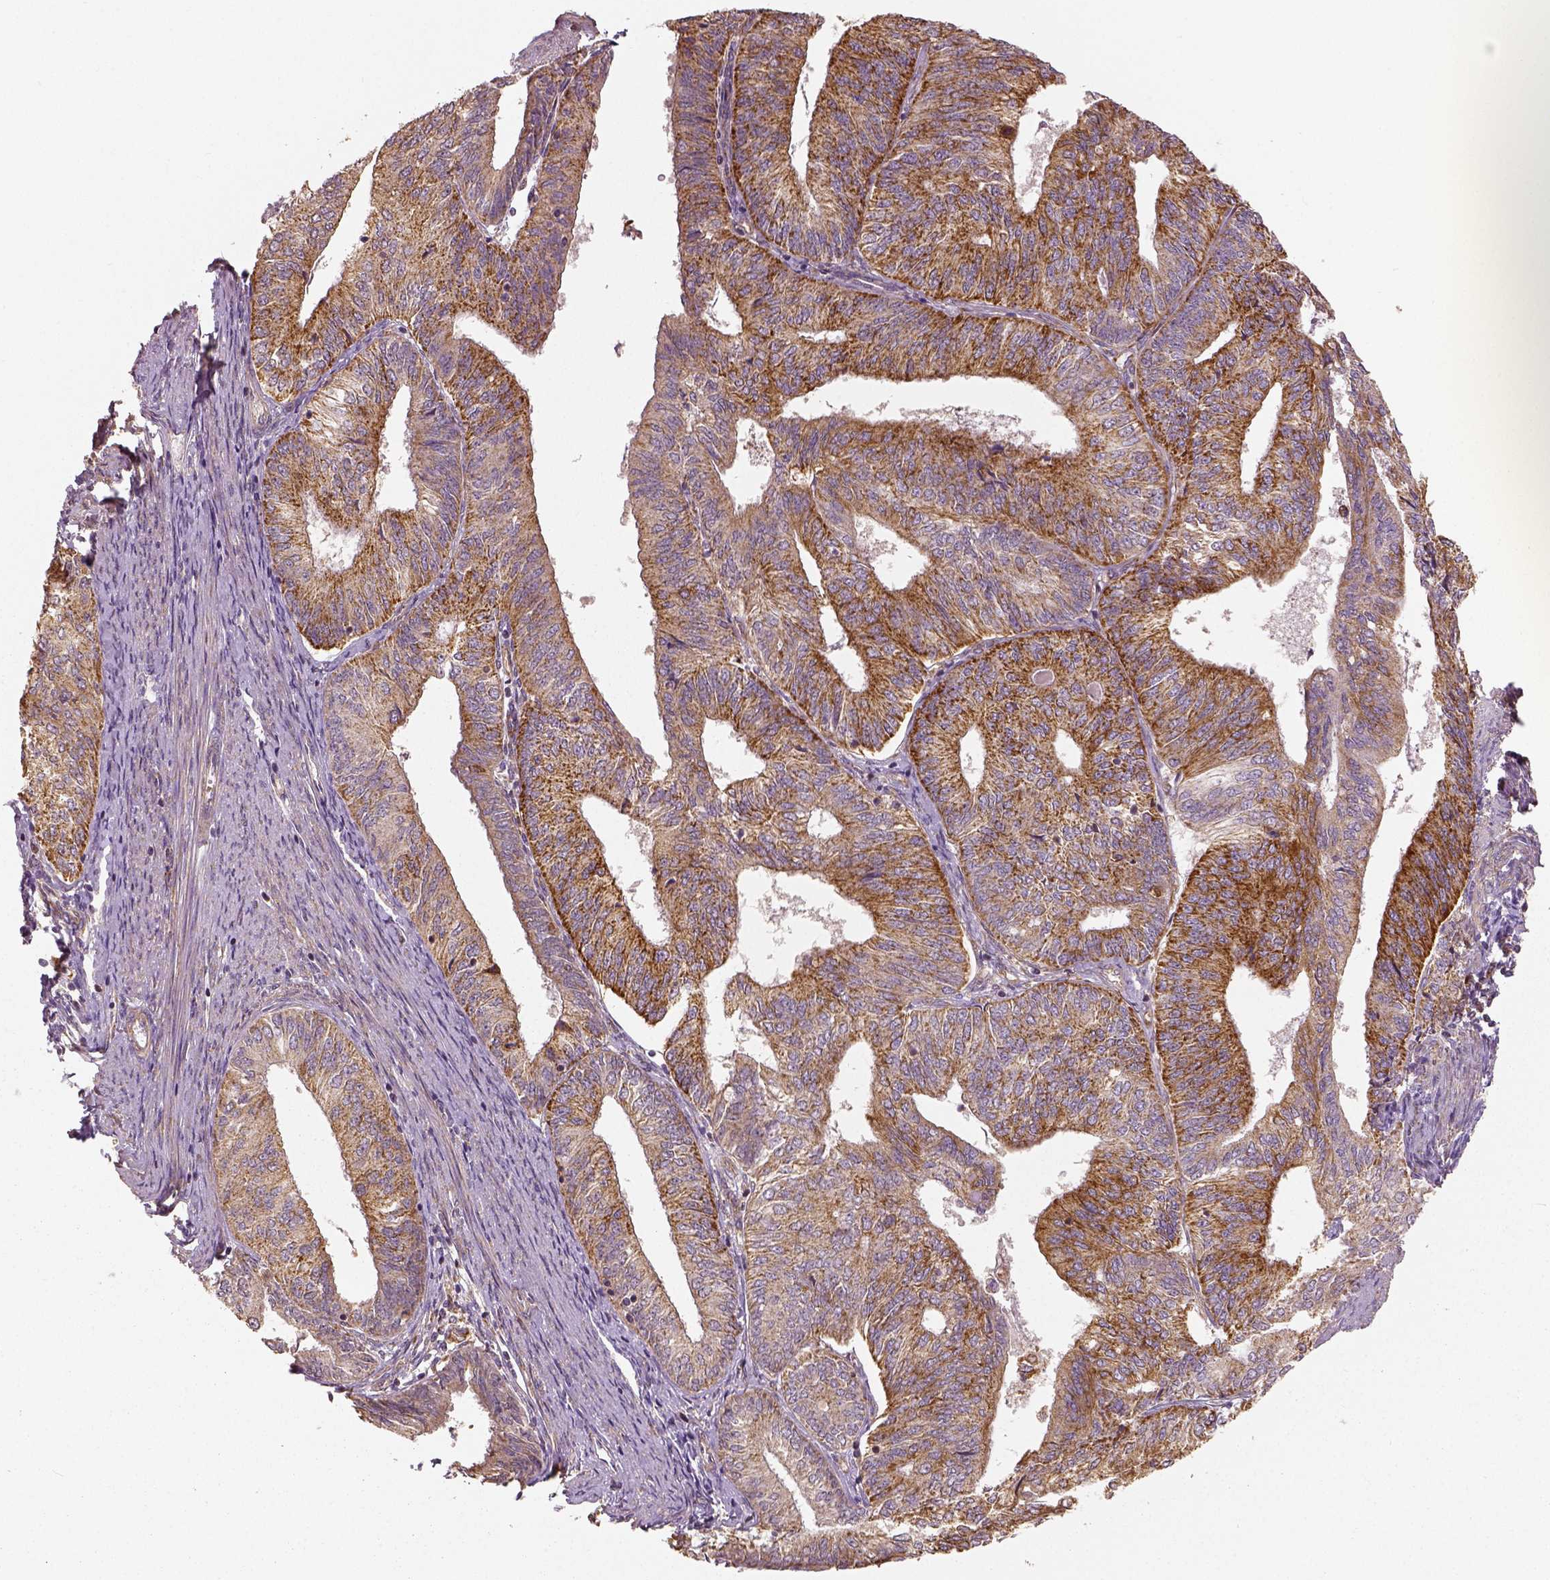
{"staining": {"intensity": "moderate", "quantity": ">75%", "location": "cytoplasmic/membranous"}, "tissue": "endometrial cancer", "cell_type": "Tumor cells", "image_type": "cancer", "snomed": [{"axis": "morphology", "description": "Adenocarcinoma, NOS"}, {"axis": "topography", "description": "Endometrium"}], "caption": "This micrograph shows immunohistochemistry (IHC) staining of human adenocarcinoma (endometrial), with medium moderate cytoplasmic/membranous positivity in approximately >75% of tumor cells.", "gene": "PGAM5", "patient": {"sex": "female", "age": 58}}